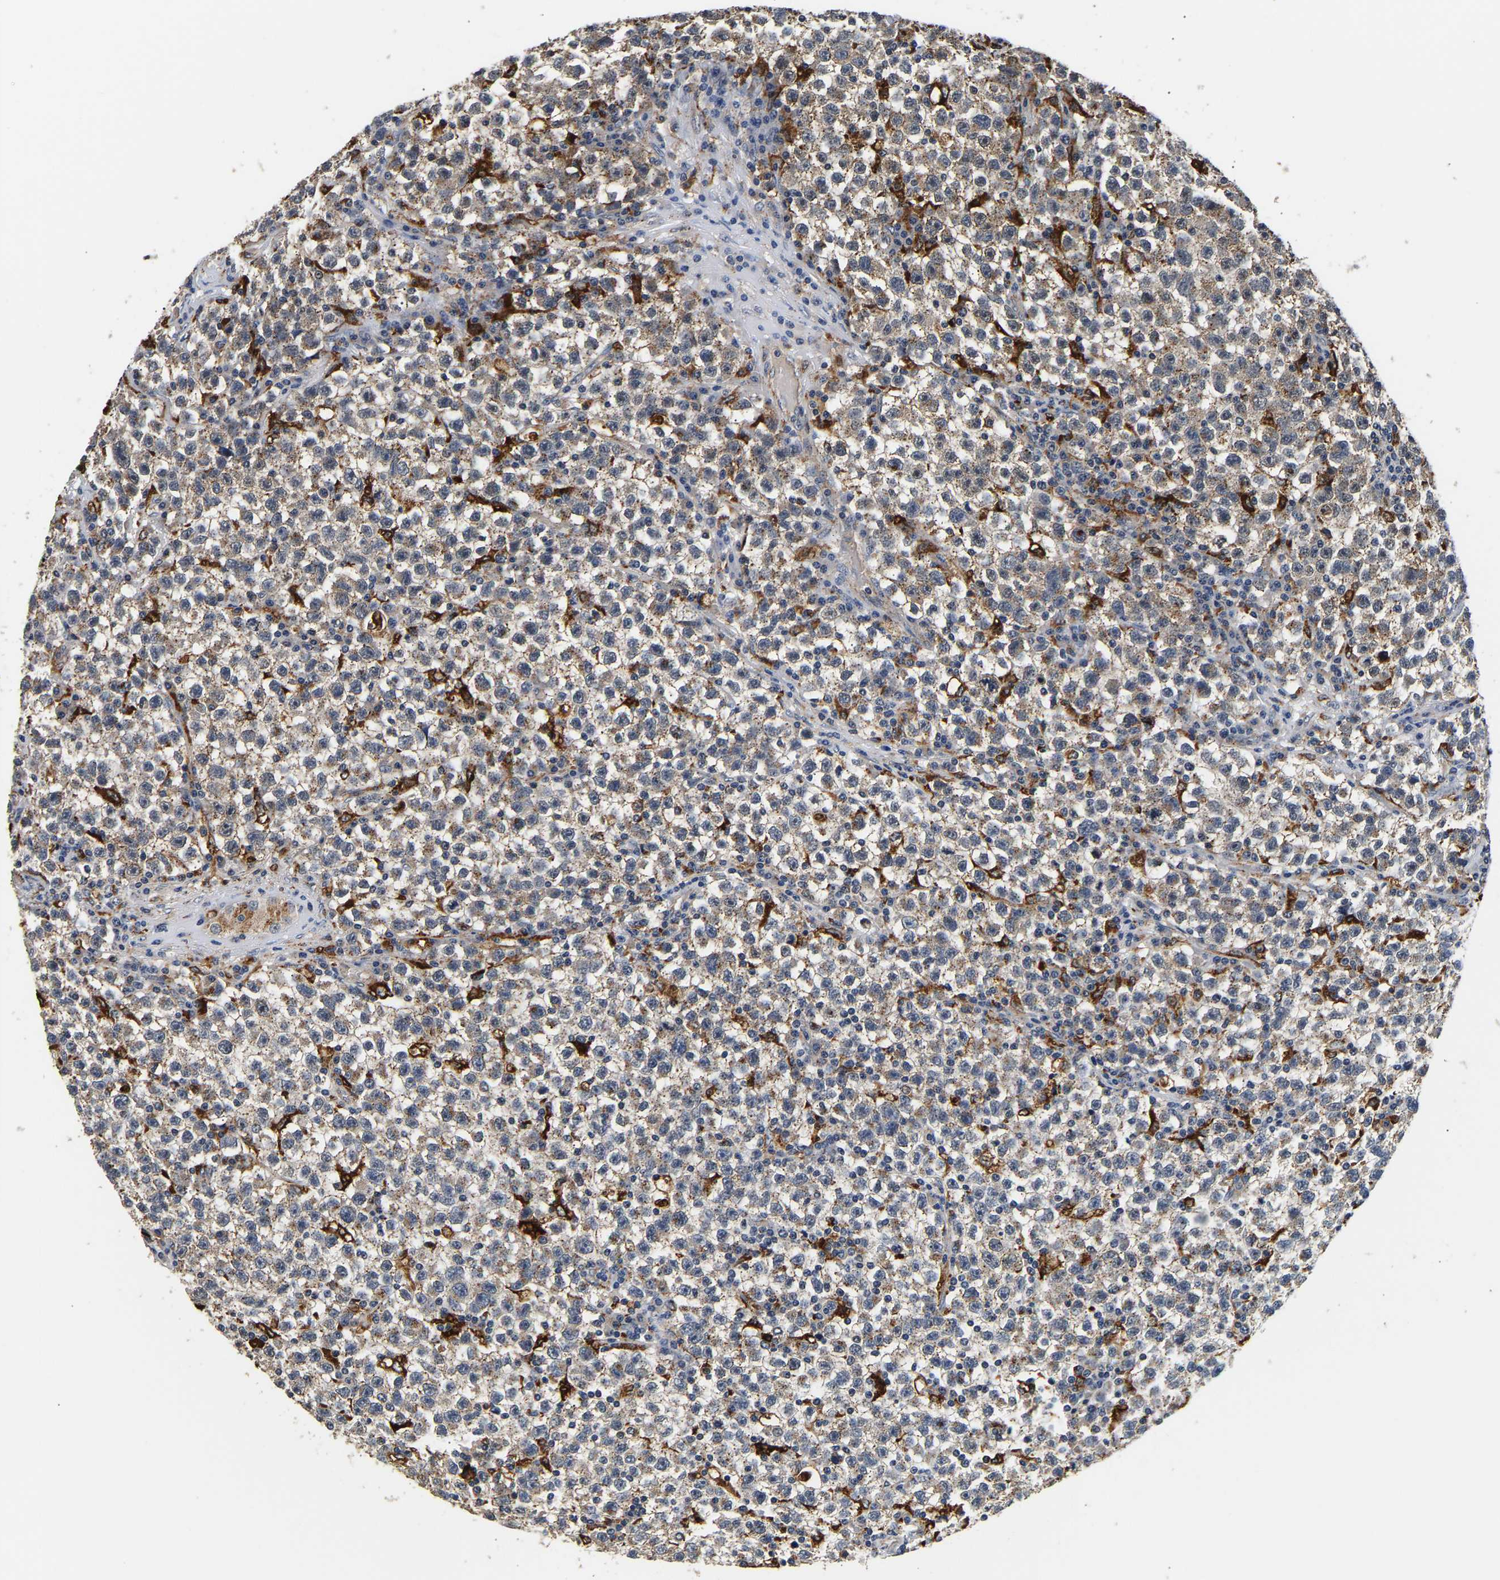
{"staining": {"intensity": "weak", "quantity": ">75%", "location": "cytoplasmic/membranous"}, "tissue": "testis cancer", "cell_type": "Tumor cells", "image_type": "cancer", "snomed": [{"axis": "morphology", "description": "Seminoma, NOS"}, {"axis": "topography", "description": "Testis"}], "caption": "Protein staining reveals weak cytoplasmic/membranous staining in approximately >75% of tumor cells in testis cancer (seminoma). The staining was performed using DAB (3,3'-diaminobenzidine), with brown indicating positive protein expression. Nuclei are stained blue with hematoxylin.", "gene": "SMU1", "patient": {"sex": "male", "age": 22}}